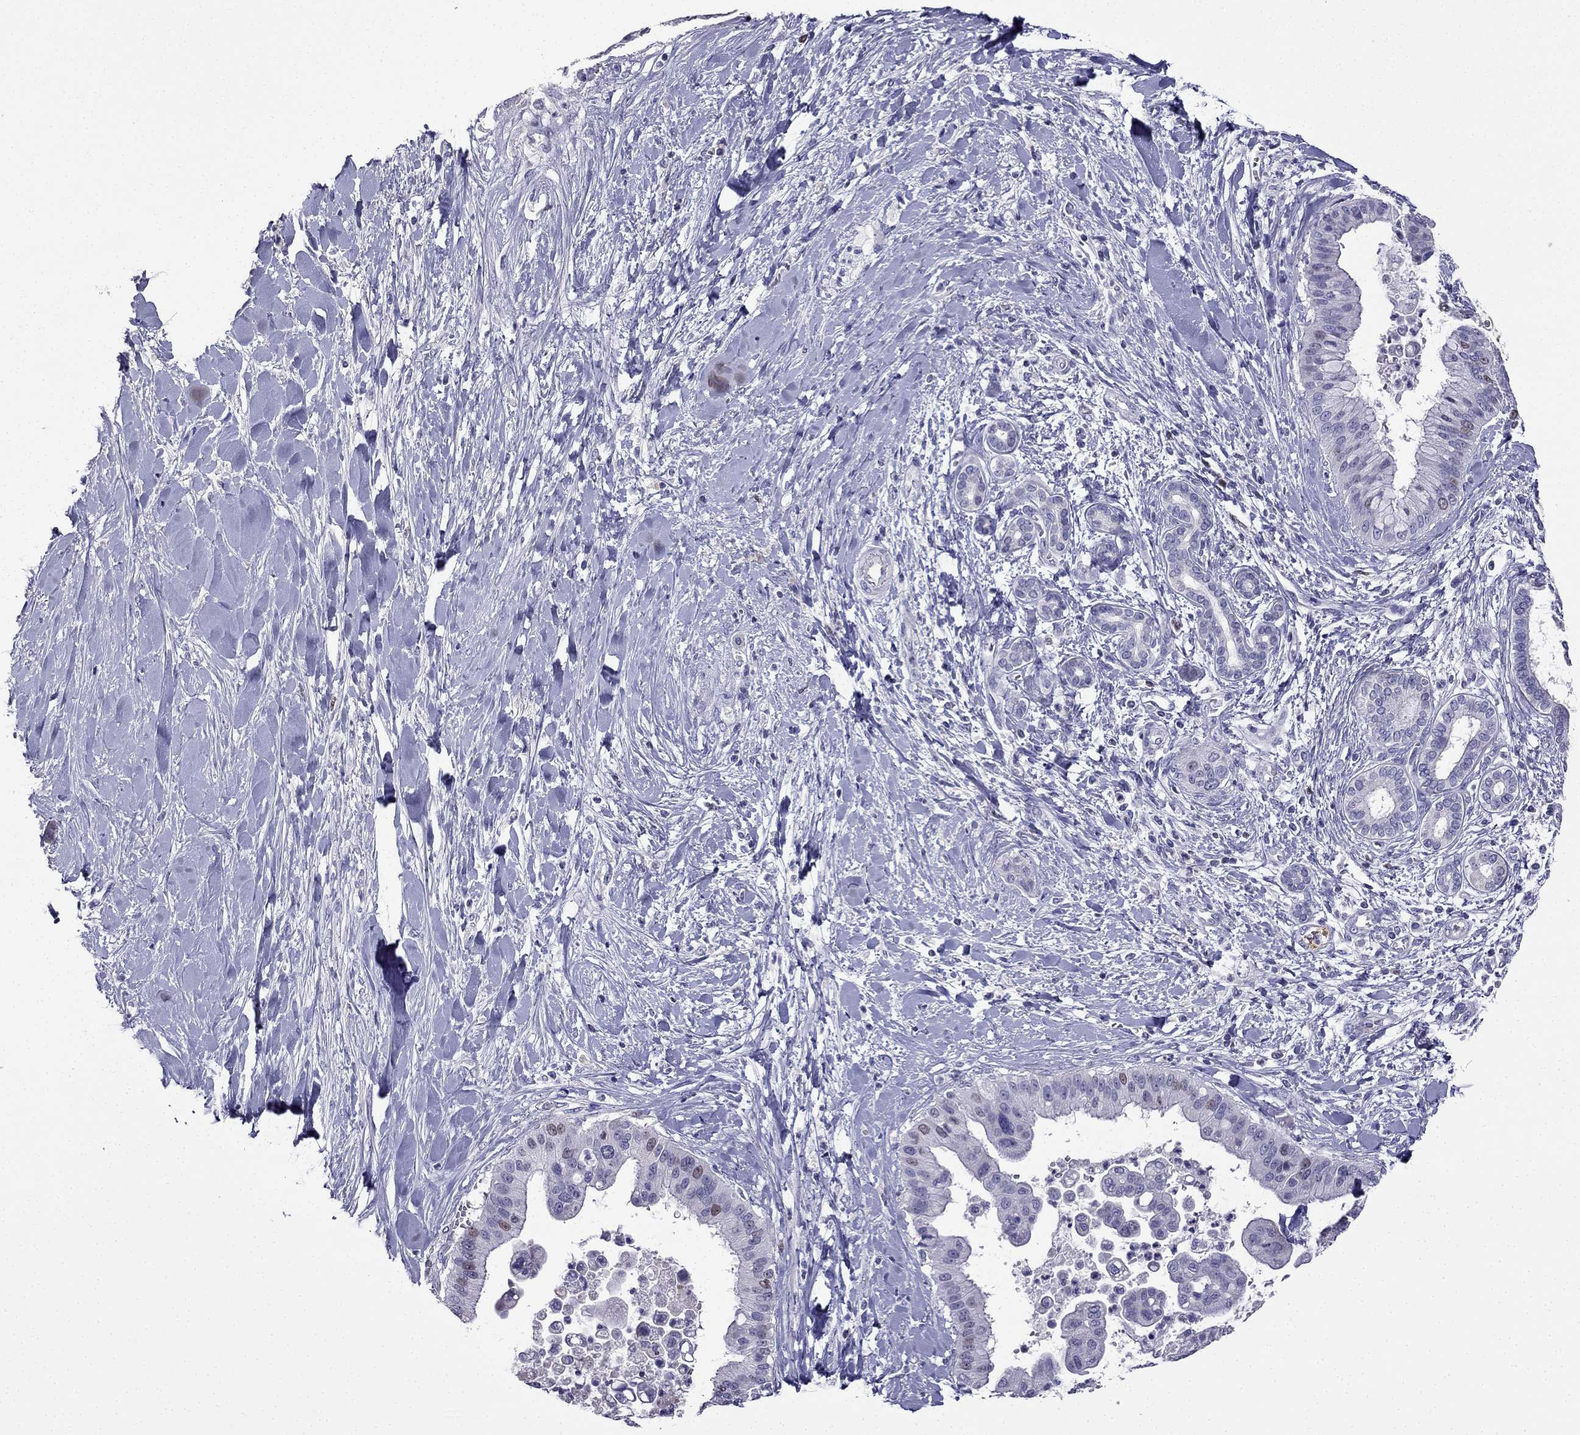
{"staining": {"intensity": "weak", "quantity": "<25%", "location": "nuclear"}, "tissue": "liver cancer", "cell_type": "Tumor cells", "image_type": "cancer", "snomed": [{"axis": "morphology", "description": "Cholangiocarcinoma"}, {"axis": "topography", "description": "Liver"}], "caption": "Histopathology image shows no protein expression in tumor cells of cholangiocarcinoma (liver) tissue.", "gene": "UHRF1", "patient": {"sex": "female", "age": 54}}